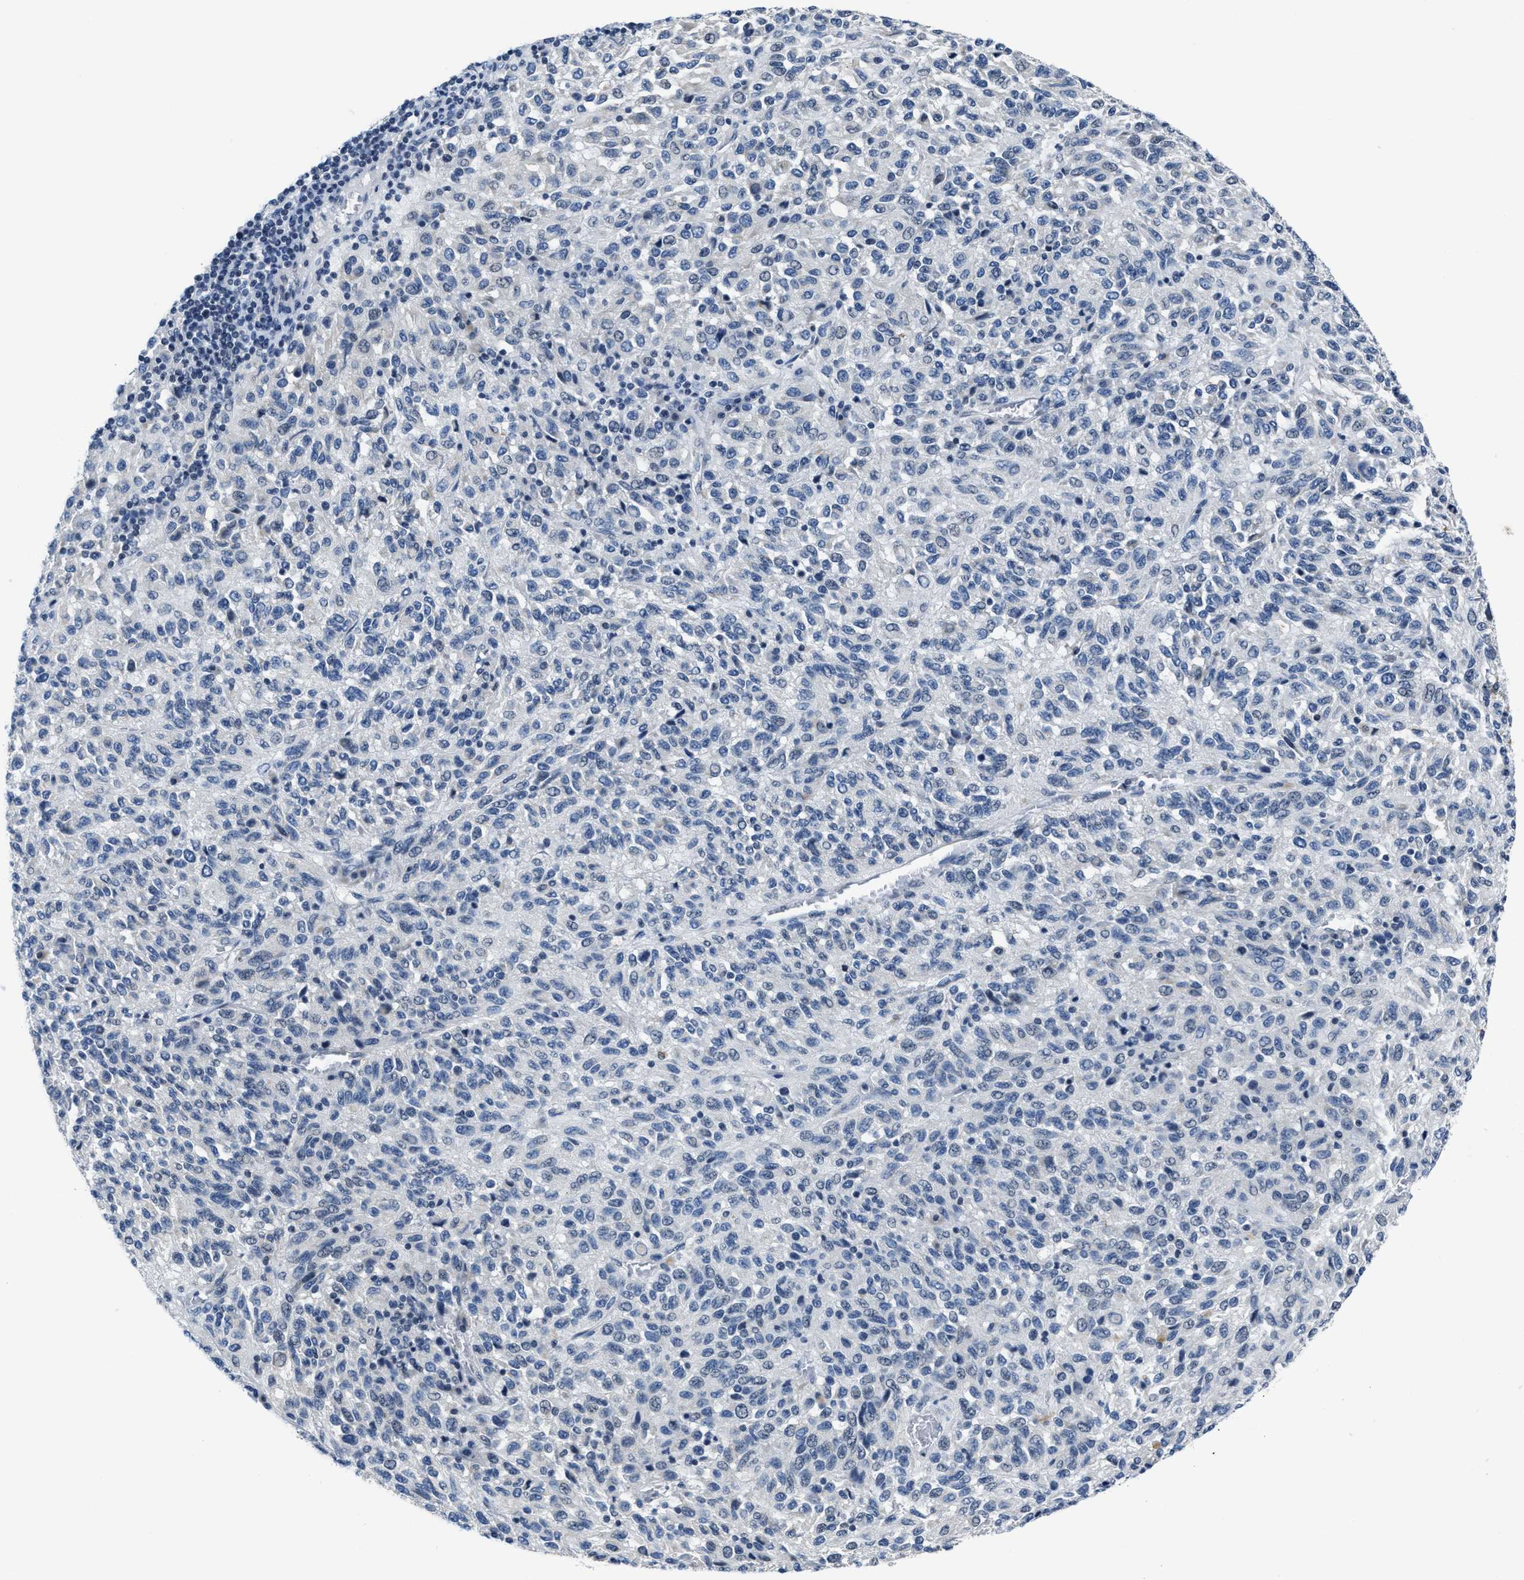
{"staining": {"intensity": "negative", "quantity": "none", "location": "none"}, "tissue": "melanoma", "cell_type": "Tumor cells", "image_type": "cancer", "snomed": [{"axis": "morphology", "description": "Malignant melanoma, Metastatic site"}, {"axis": "topography", "description": "Lung"}], "caption": "The immunohistochemistry photomicrograph has no significant expression in tumor cells of malignant melanoma (metastatic site) tissue.", "gene": "ASZ1", "patient": {"sex": "male", "age": 64}}